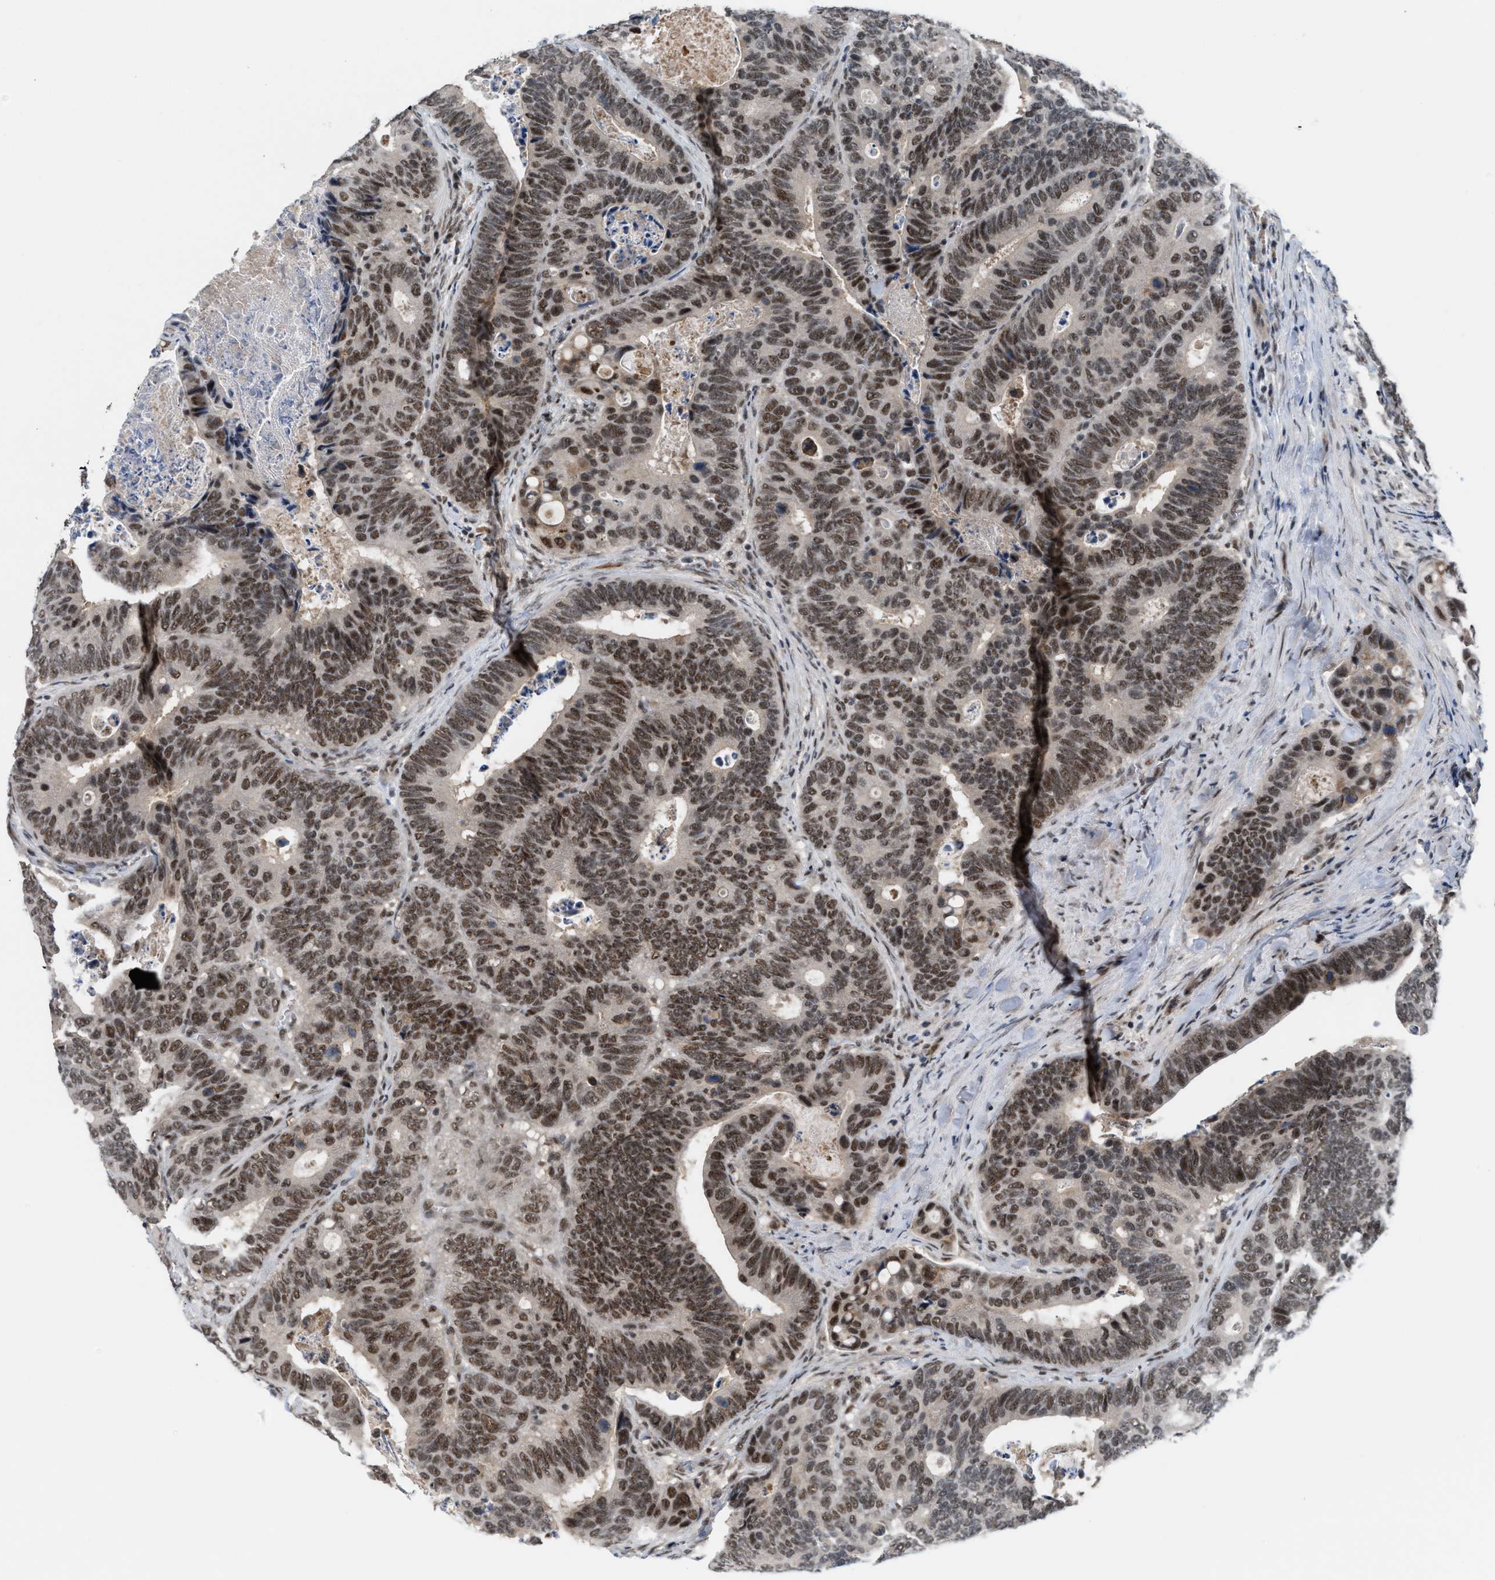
{"staining": {"intensity": "moderate", "quantity": ">75%", "location": "nuclear"}, "tissue": "colorectal cancer", "cell_type": "Tumor cells", "image_type": "cancer", "snomed": [{"axis": "morphology", "description": "Inflammation, NOS"}, {"axis": "morphology", "description": "Adenocarcinoma, NOS"}, {"axis": "topography", "description": "Colon"}], "caption": "Colorectal cancer (adenocarcinoma) was stained to show a protein in brown. There is medium levels of moderate nuclear positivity in approximately >75% of tumor cells.", "gene": "PRPF4", "patient": {"sex": "male", "age": 72}}